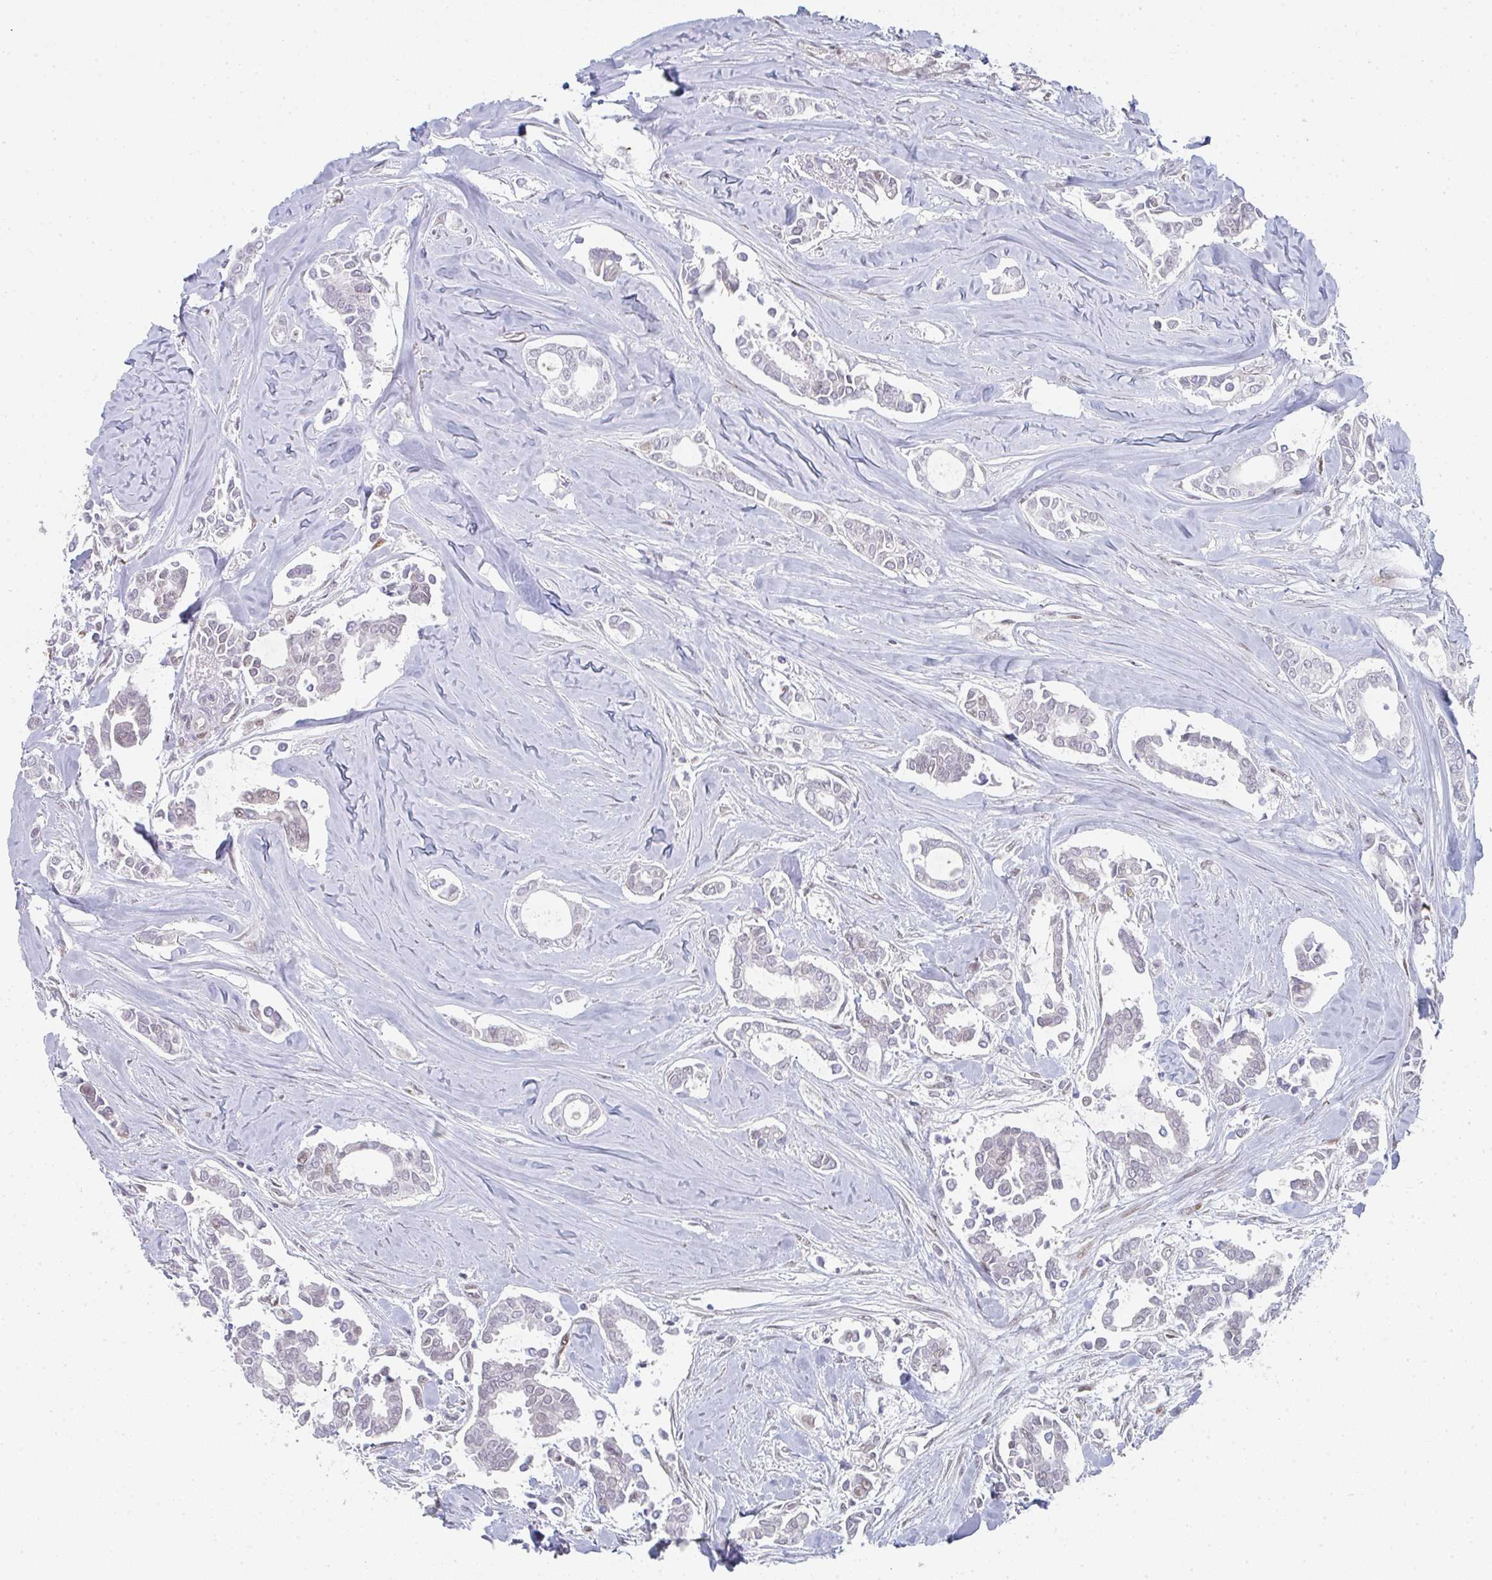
{"staining": {"intensity": "negative", "quantity": "none", "location": "none"}, "tissue": "breast cancer", "cell_type": "Tumor cells", "image_type": "cancer", "snomed": [{"axis": "morphology", "description": "Duct carcinoma"}, {"axis": "topography", "description": "Breast"}], "caption": "Tumor cells are negative for protein expression in human intraductal carcinoma (breast). The staining is performed using DAB (3,3'-diaminobenzidine) brown chromogen with nuclei counter-stained in using hematoxylin.", "gene": "POU2AF2", "patient": {"sex": "female", "age": 84}}